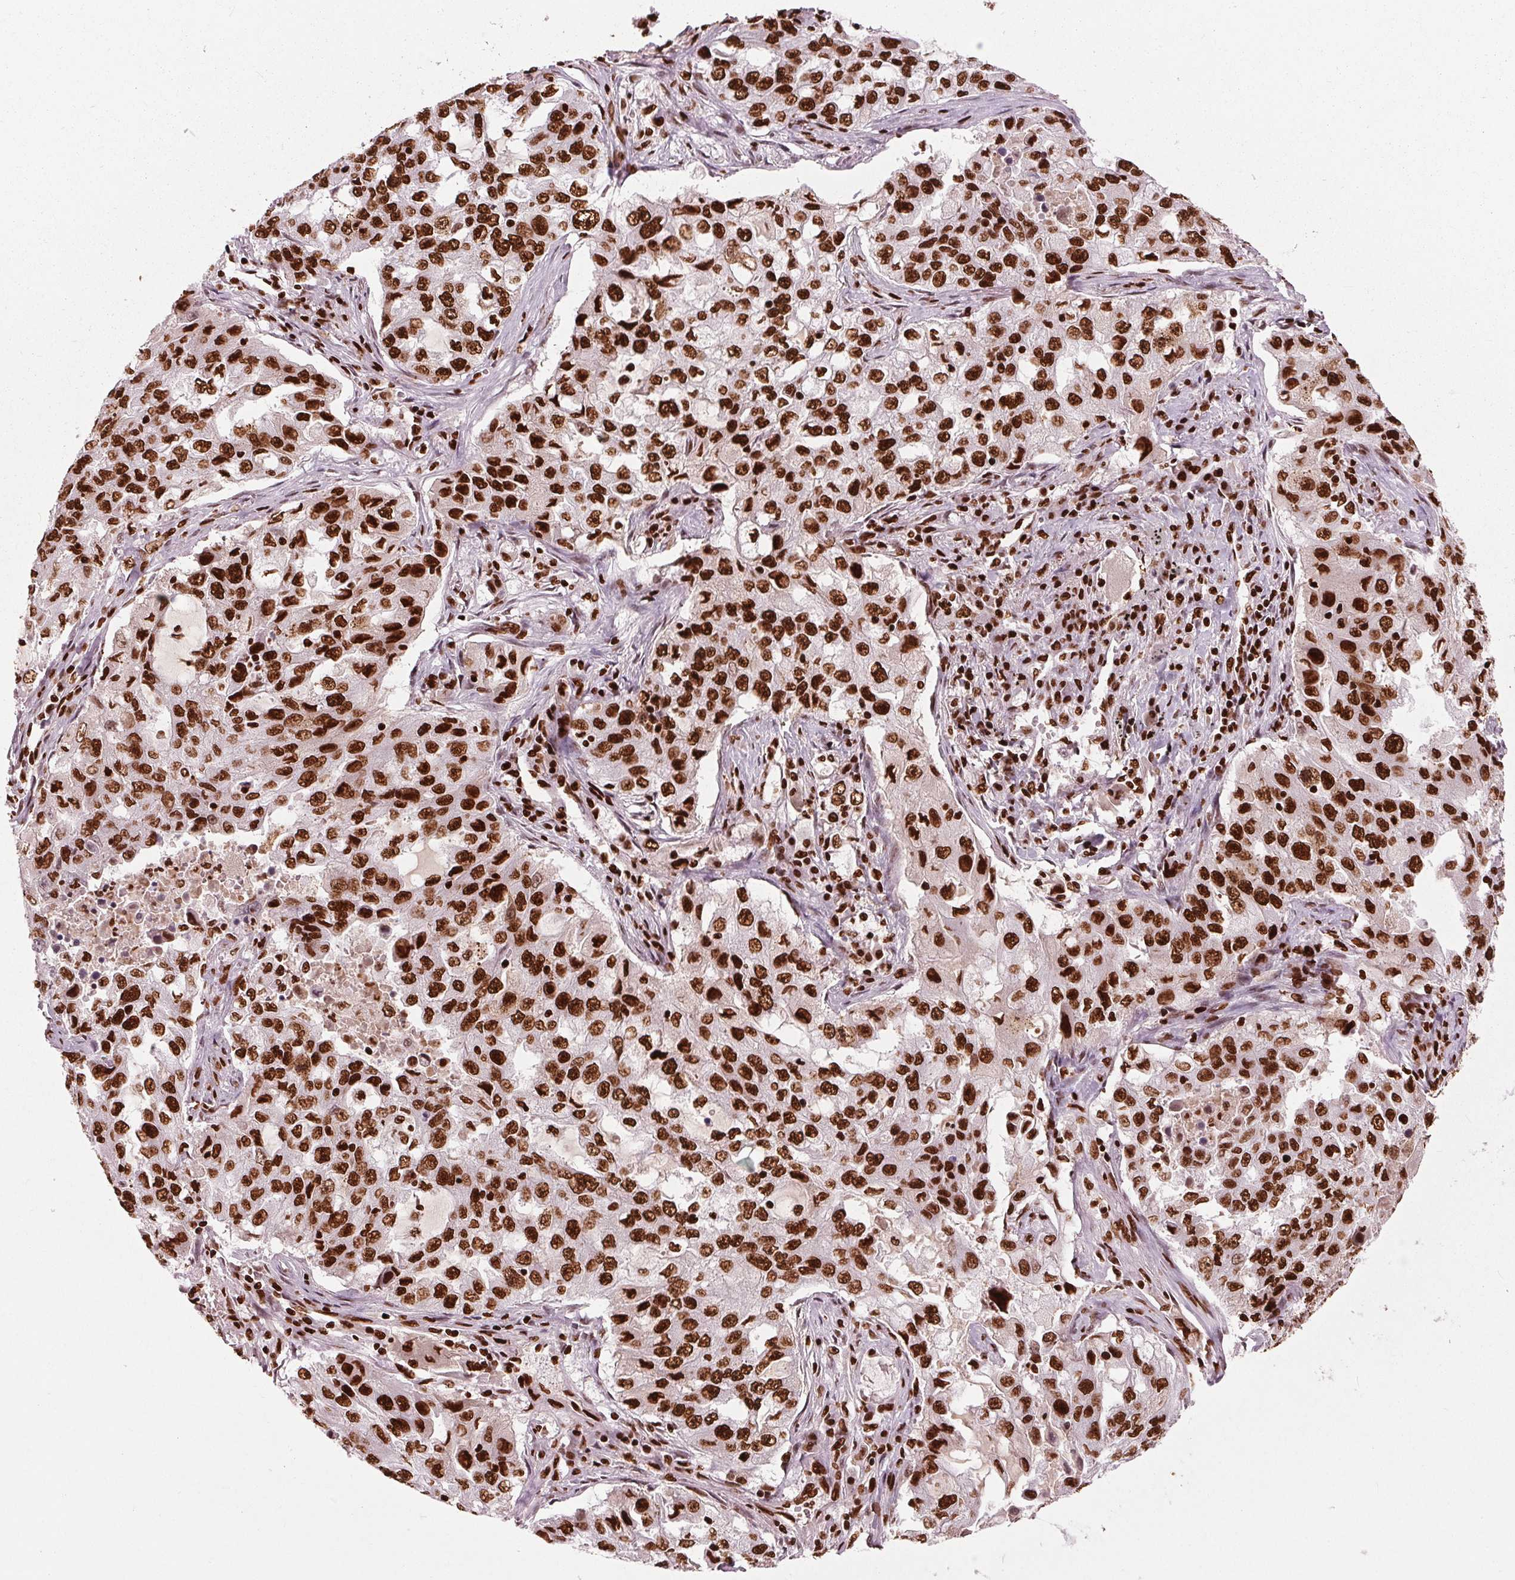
{"staining": {"intensity": "strong", "quantity": ">75%", "location": "nuclear"}, "tissue": "lung cancer", "cell_type": "Tumor cells", "image_type": "cancer", "snomed": [{"axis": "morphology", "description": "Adenocarcinoma, NOS"}, {"axis": "topography", "description": "Lung"}], "caption": "Immunohistochemistry staining of adenocarcinoma (lung), which exhibits high levels of strong nuclear staining in about >75% of tumor cells indicating strong nuclear protein positivity. The staining was performed using DAB (3,3'-diaminobenzidine) (brown) for protein detection and nuclei were counterstained in hematoxylin (blue).", "gene": "BRD4", "patient": {"sex": "female", "age": 61}}